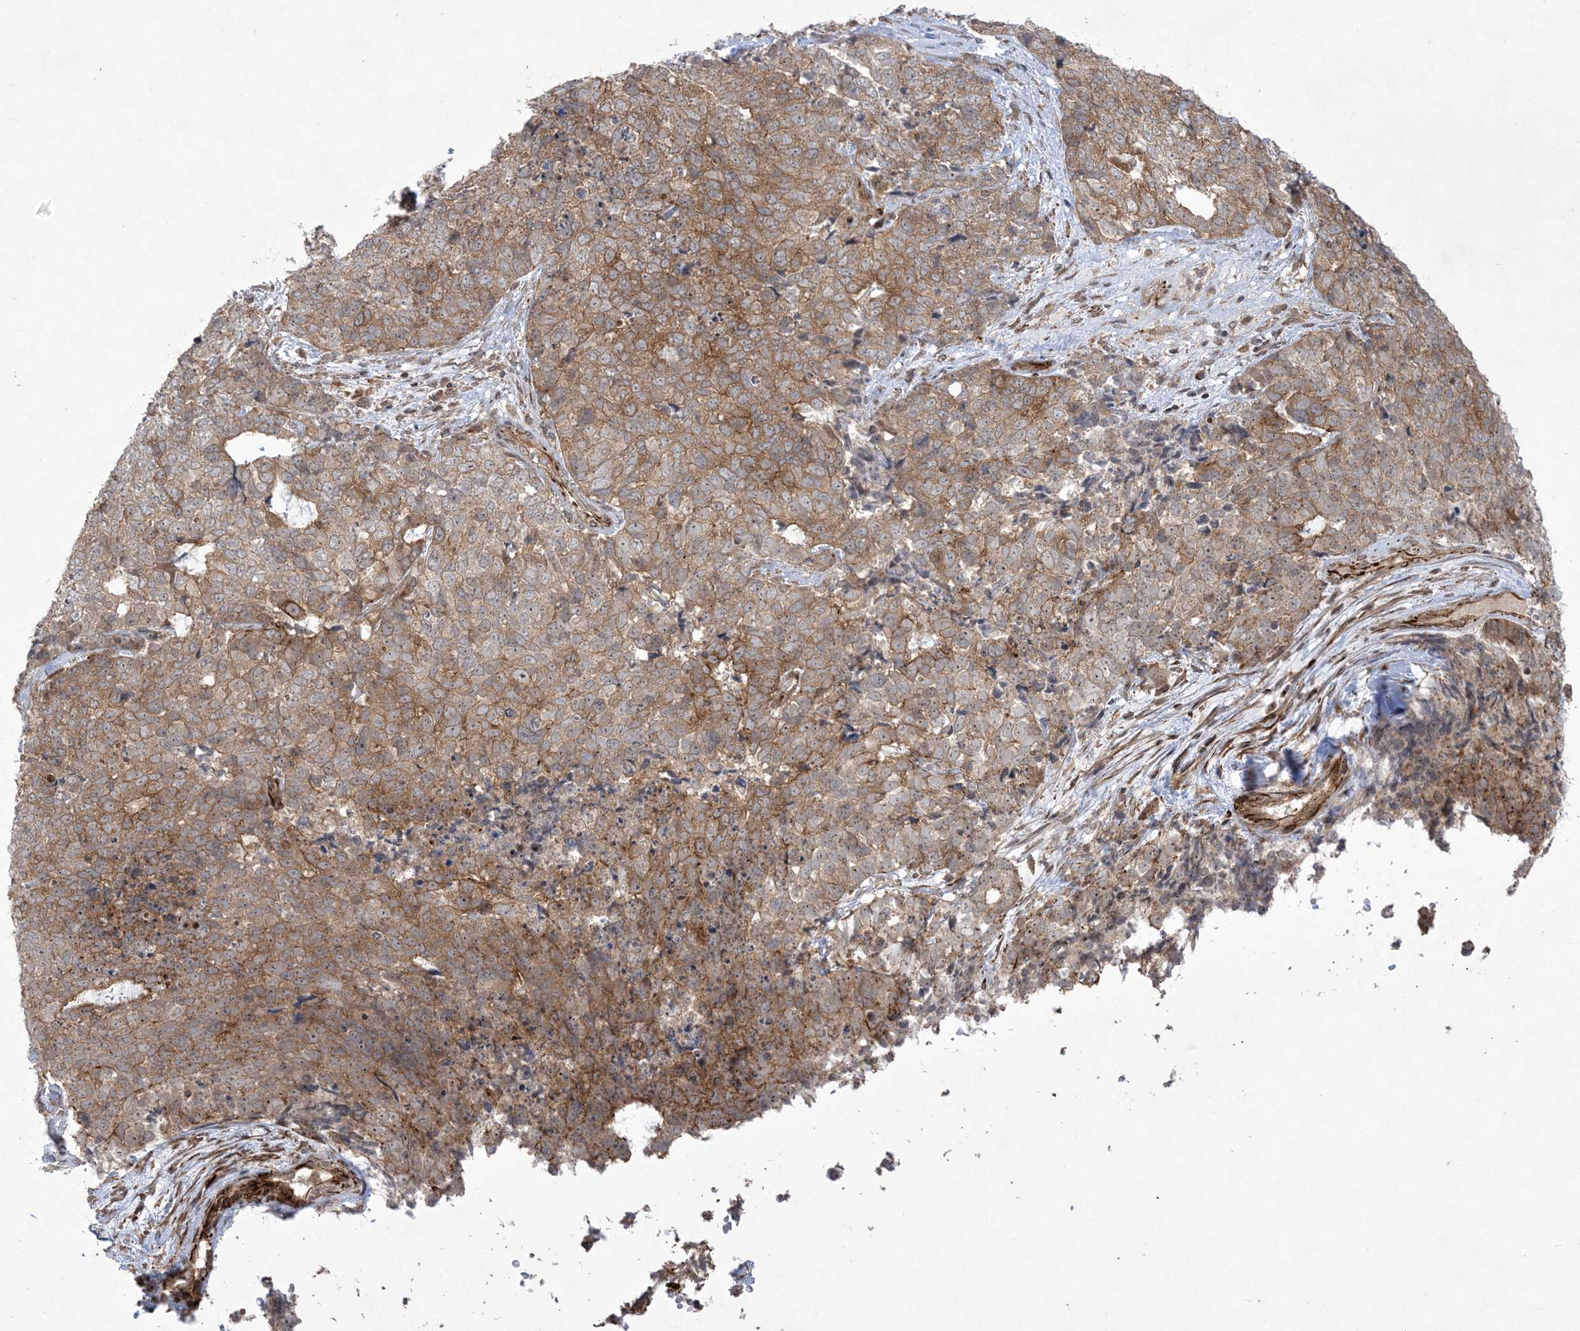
{"staining": {"intensity": "moderate", "quantity": ">75%", "location": "cytoplasmic/membranous,nuclear"}, "tissue": "cervical cancer", "cell_type": "Tumor cells", "image_type": "cancer", "snomed": [{"axis": "morphology", "description": "Squamous cell carcinoma, NOS"}, {"axis": "topography", "description": "Cervix"}], "caption": "A high-resolution histopathology image shows IHC staining of cervical squamous cell carcinoma, which reveals moderate cytoplasmic/membranous and nuclear expression in about >75% of tumor cells.", "gene": "SOGA3", "patient": {"sex": "female", "age": 63}}